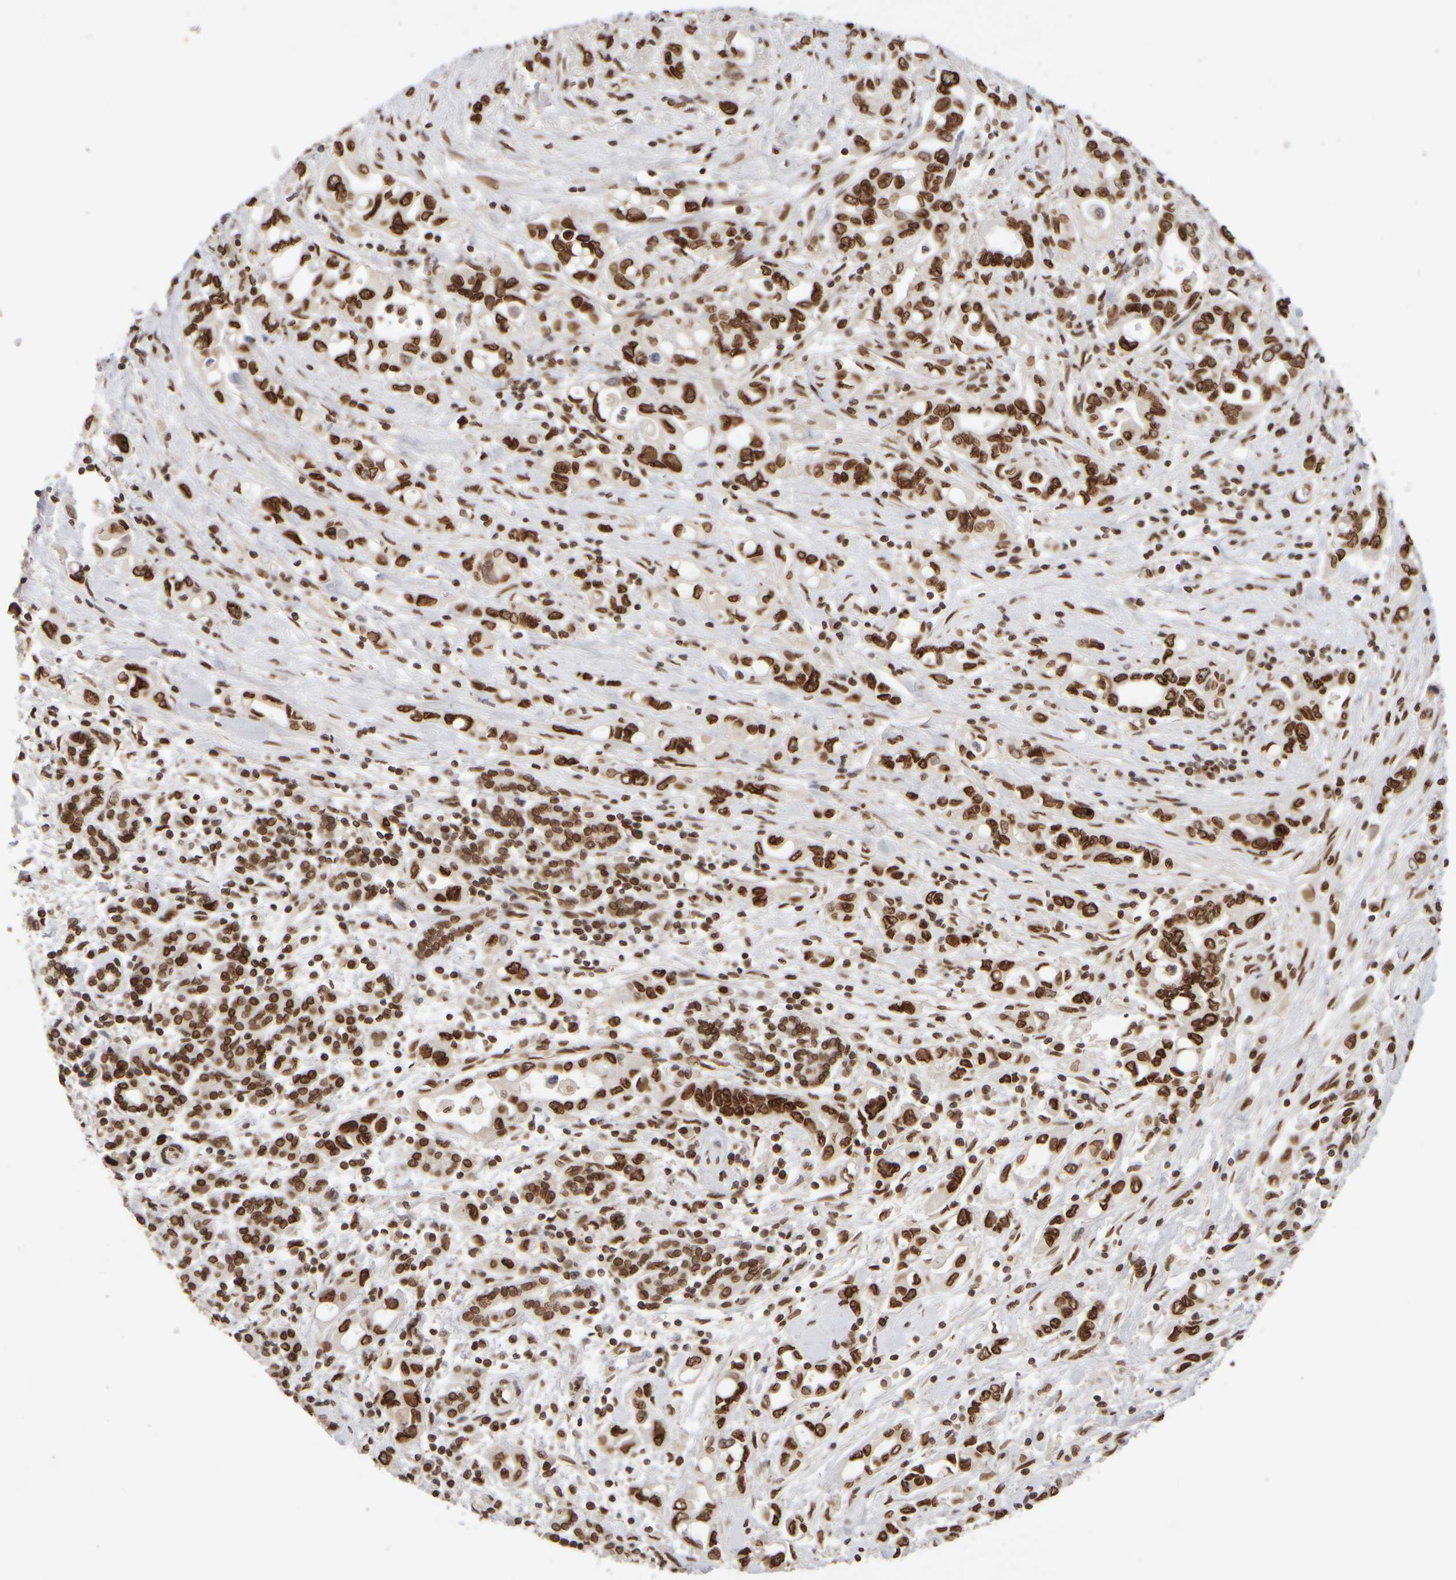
{"staining": {"intensity": "strong", "quantity": ">75%", "location": "nuclear"}, "tissue": "pancreatic cancer", "cell_type": "Tumor cells", "image_type": "cancer", "snomed": [{"axis": "morphology", "description": "Adenocarcinoma, NOS"}, {"axis": "topography", "description": "Pancreas"}], "caption": "High-power microscopy captured an immunohistochemistry image of pancreatic cancer (adenocarcinoma), revealing strong nuclear staining in about >75% of tumor cells.", "gene": "ZC3HC1", "patient": {"sex": "female", "age": 57}}